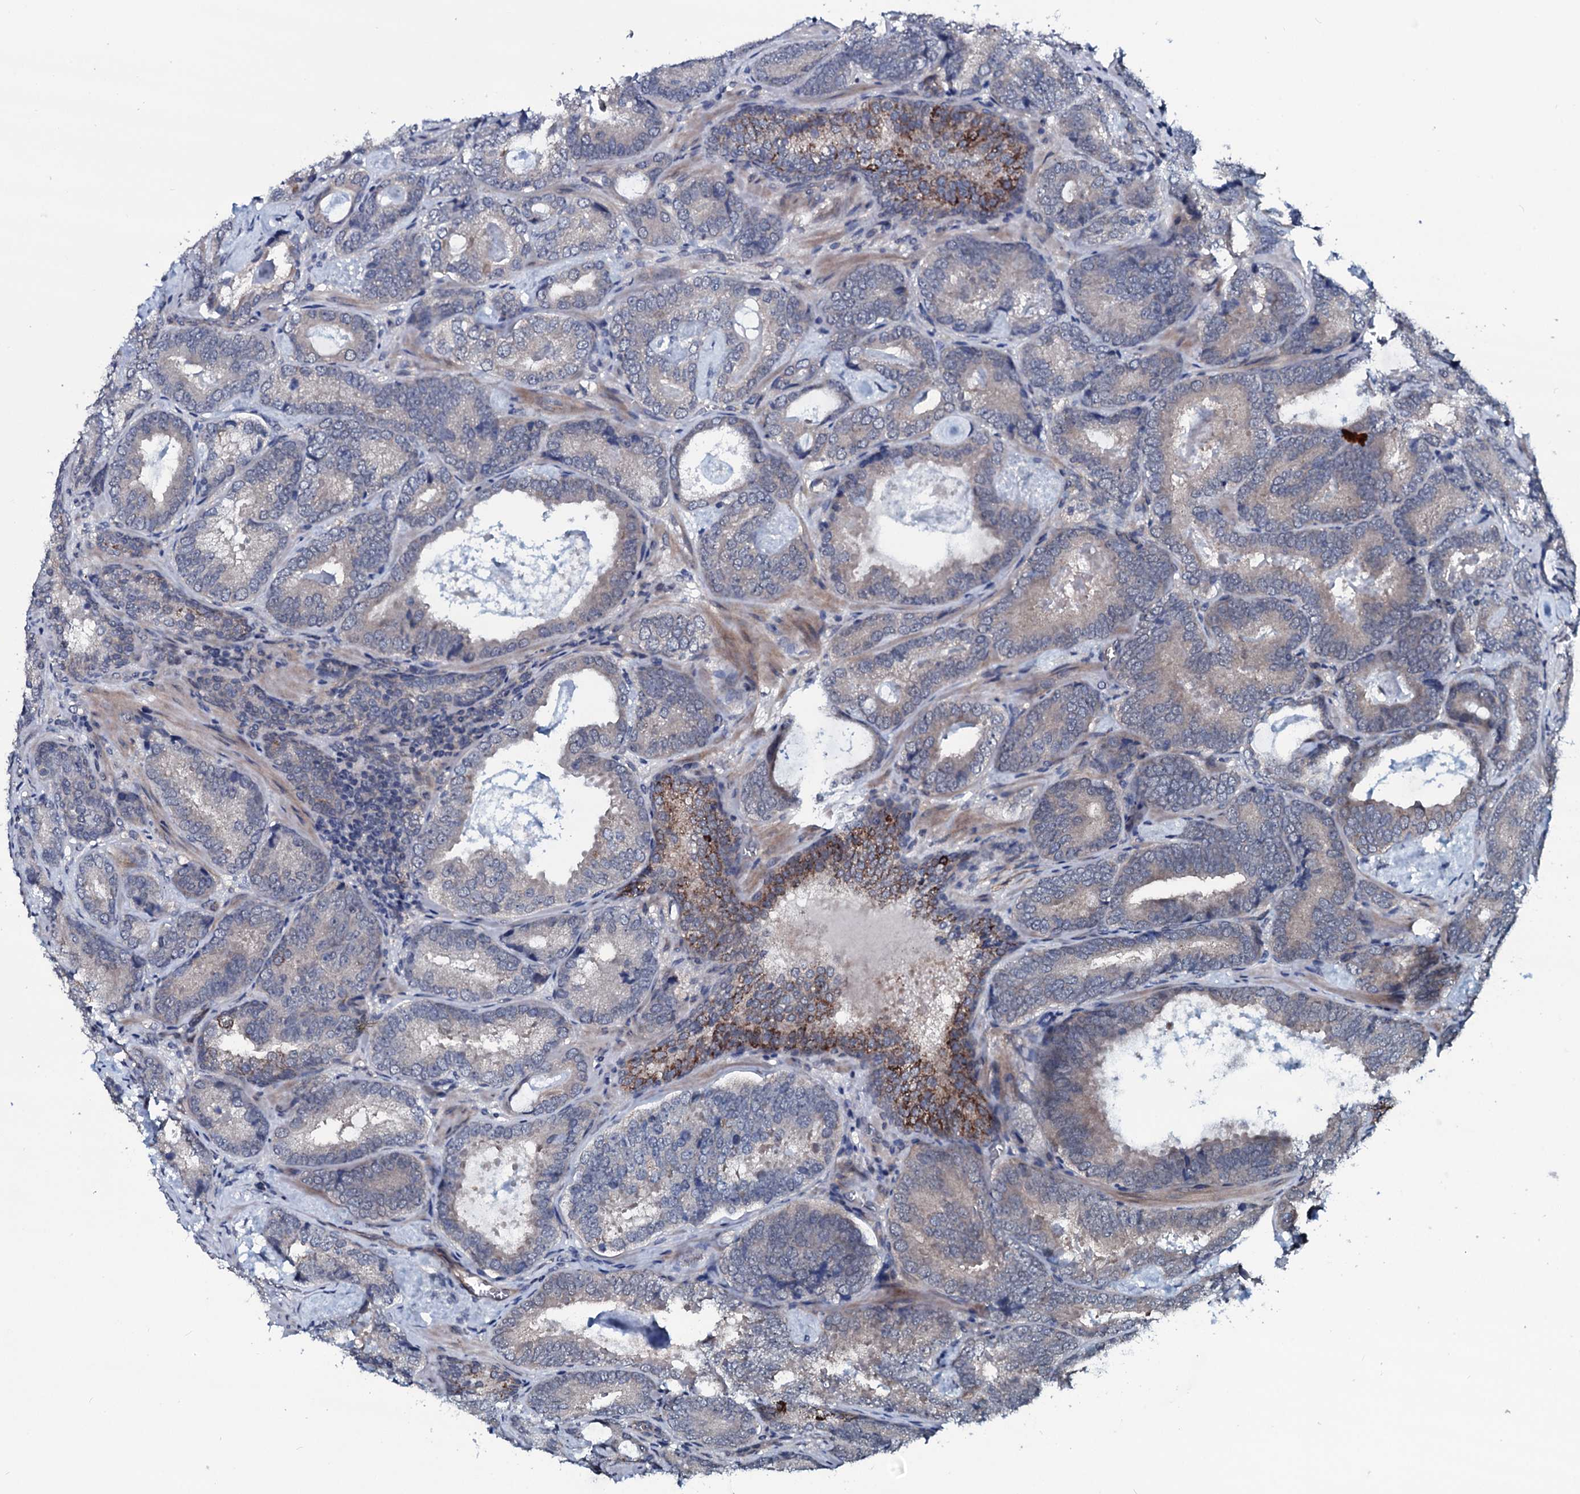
{"staining": {"intensity": "moderate", "quantity": "25%-75%", "location": "cytoplasmic/membranous"}, "tissue": "prostate cancer", "cell_type": "Tumor cells", "image_type": "cancer", "snomed": [{"axis": "morphology", "description": "Adenocarcinoma, Low grade"}, {"axis": "topography", "description": "Prostate"}], "caption": "Moderate cytoplasmic/membranous positivity for a protein is seen in about 25%-75% of tumor cells of adenocarcinoma (low-grade) (prostate) using immunohistochemistry.", "gene": "OGFOD2", "patient": {"sex": "male", "age": 60}}